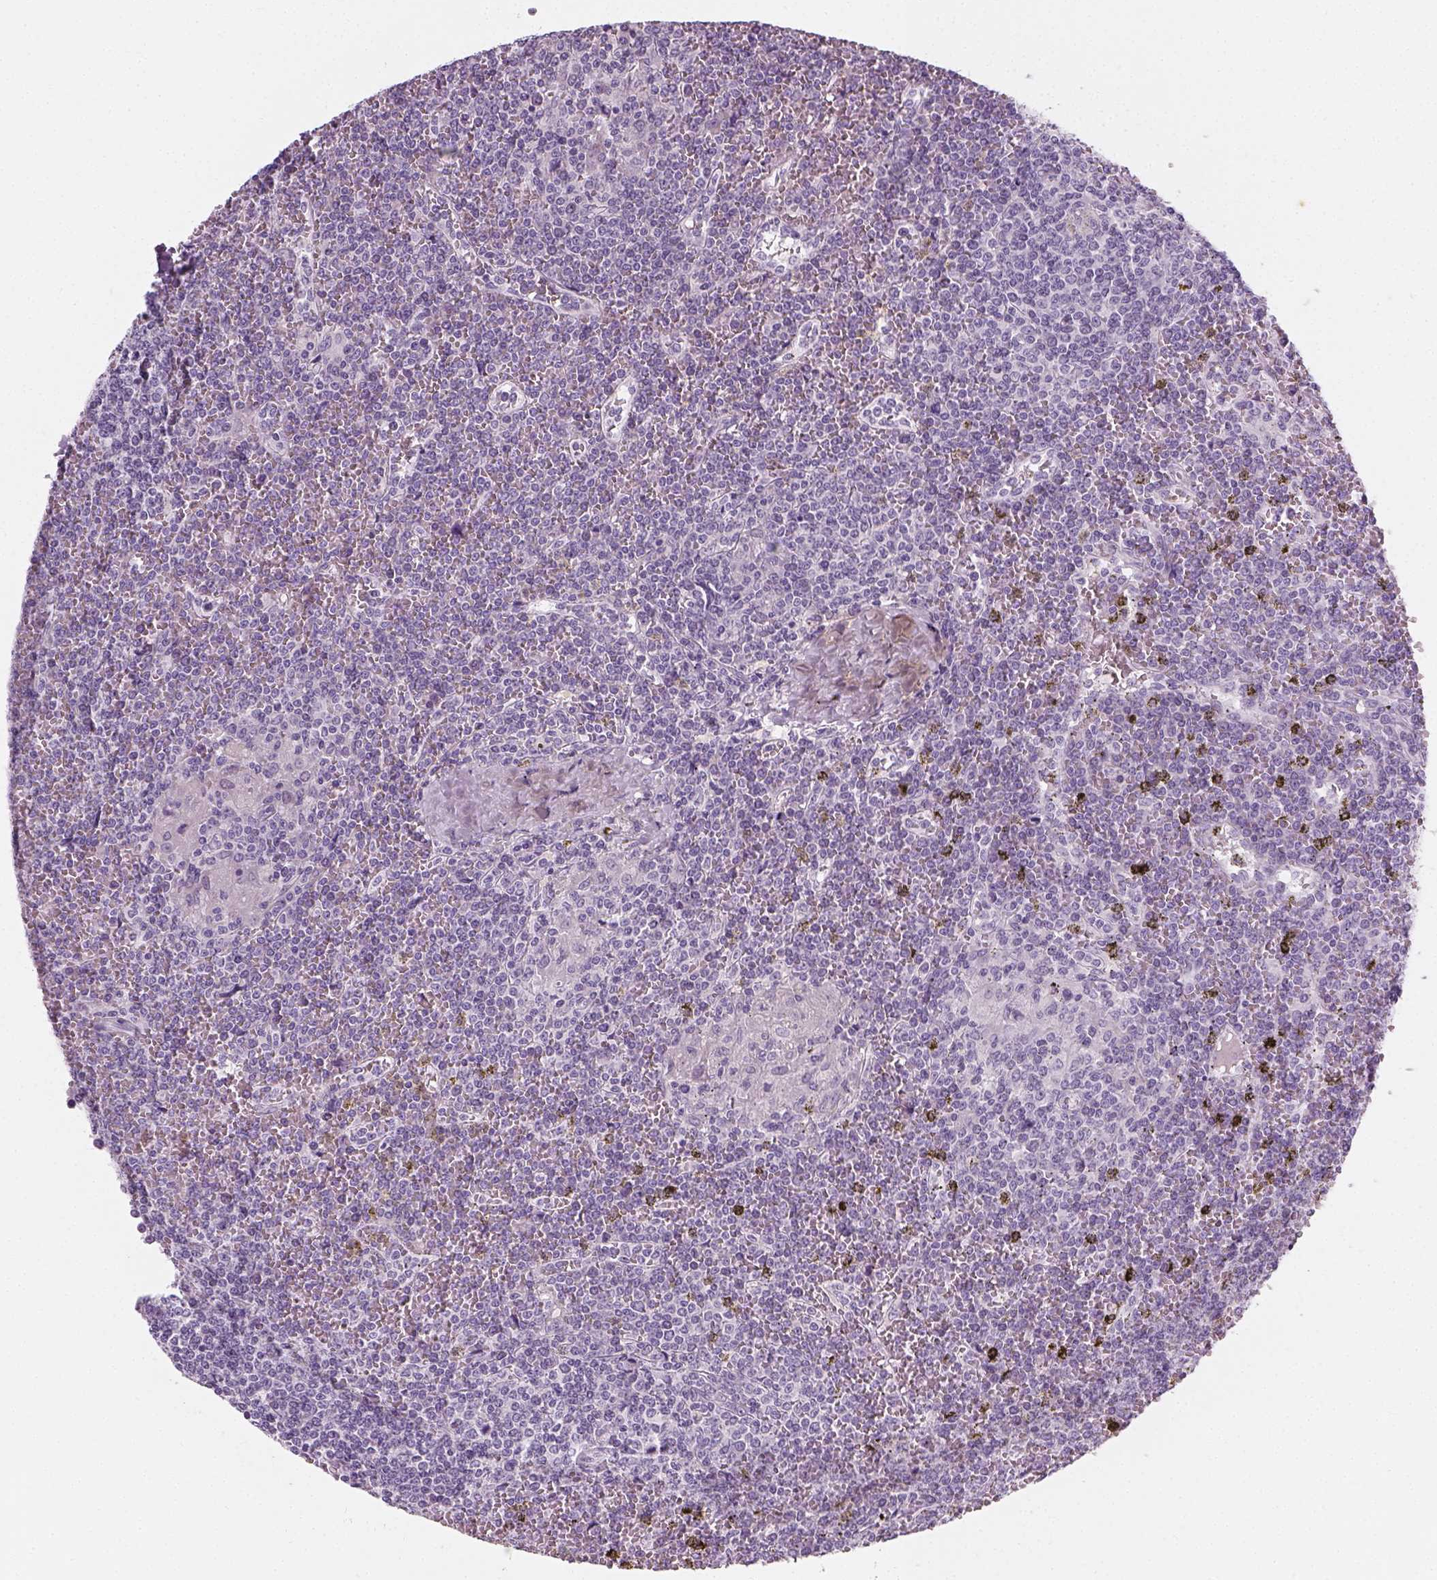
{"staining": {"intensity": "negative", "quantity": "none", "location": "none"}, "tissue": "lymphoma", "cell_type": "Tumor cells", "image_type": "cancer", "snomed": [{"axis": "morphology", "description": "Malignant lymphoma, non-Hodgkin's type, Low grade"}, {"axis": "topography", "description": "Spleen"}], "caption": "The immunohistochemistry (IHC) micrograph has no significant expression in tumor cells of lymphoma tissue.", "gene": "TH", "patient": {"sex": "female", "age": 19}}